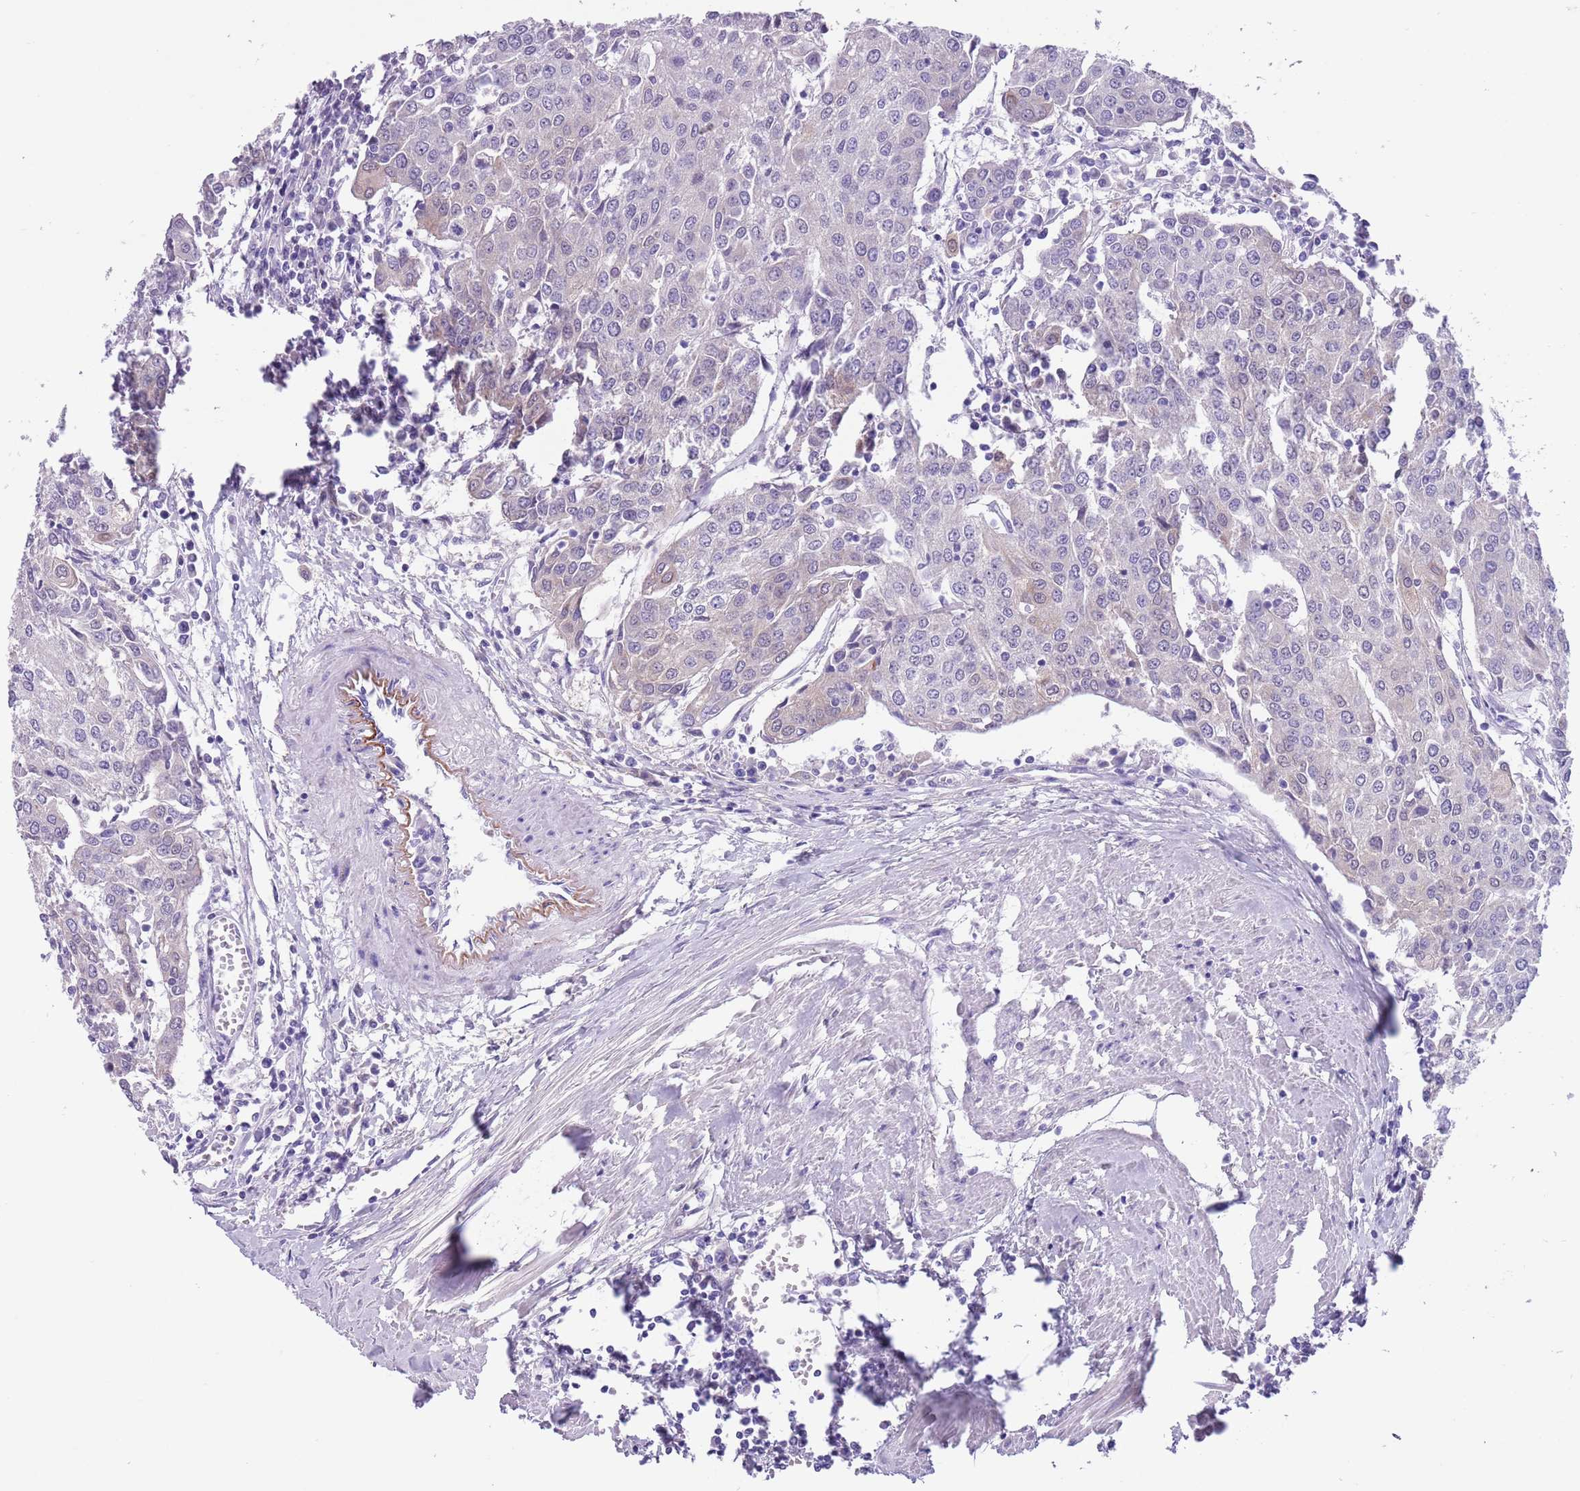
{"staining": {"intensity": "negative", "quantity": "none", "location": "none"}, "tissue": "urothelial cancer", "cell_type": "Tumor cells", "image_type": "cancer", "snomed": [{"axis": "morphology", "description": "Urothelial carcinoma, High grade"}, {"axis": "topography", "description": "Urinary bladder"}], "caption": "High power microscopy image of an immunohistochemistry (IHC) photomicrograph of urothelial carcinoma (high-grade), revealing no significant expression in tumor cells. The staining was performed using DAB to visualize the protein expression in brown, while the nuclei were stained in blue with hematoxylin (Magnification: 20x).", "gene": "PFKFB2", "patient": {"sex": "female", "age": 85}}